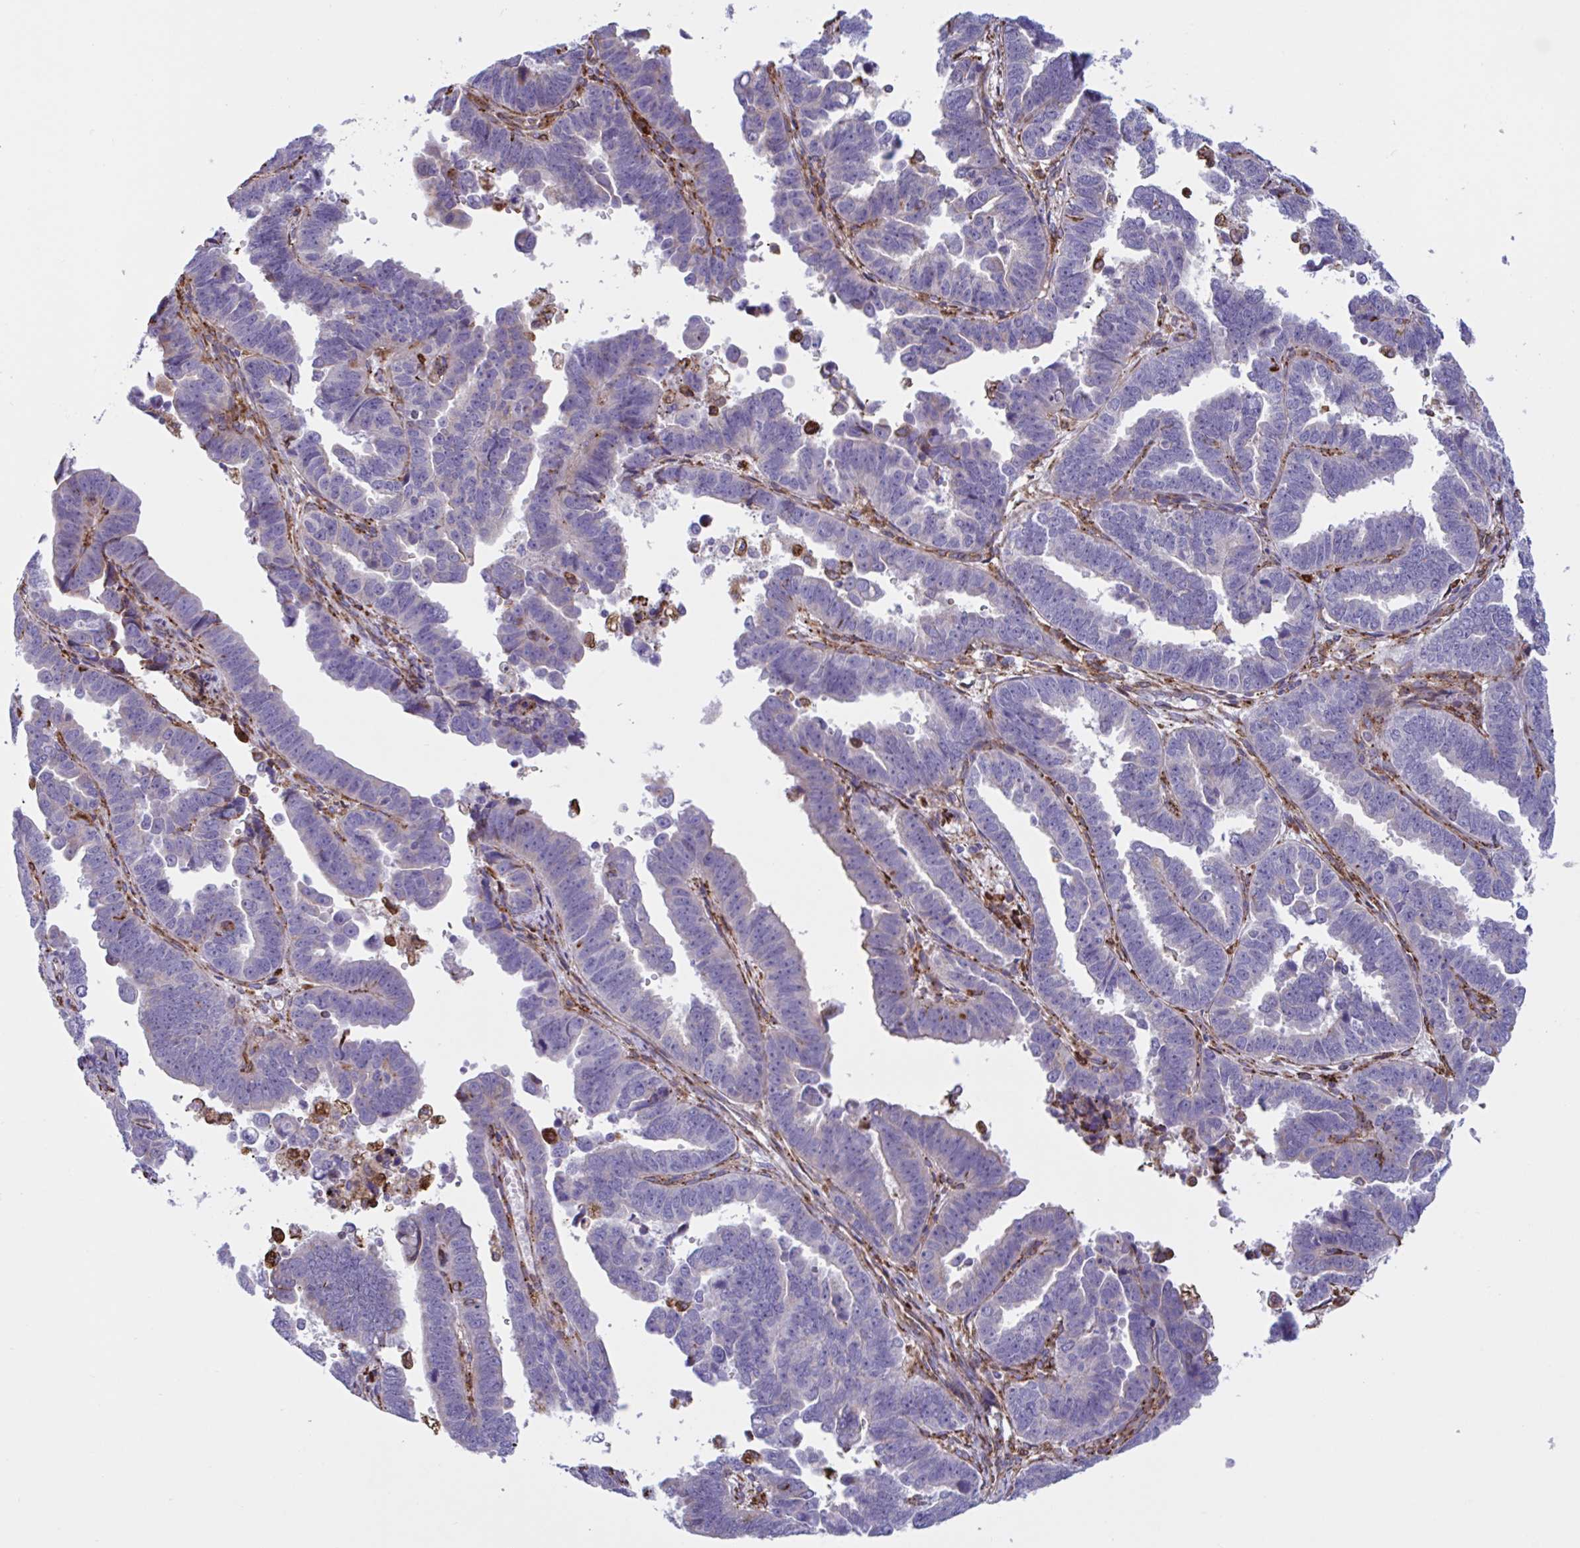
{"staining": {"intensity": "negative", "quantity": "none", "location": "none"}, "tissue": "endometrial cancer", "cell_type": "Tumor cells", "image_type": "cancer", "snomed": [{"axis": "morphology", "description": "Adenocarcinoma, NOS"}, {"axis": "topography", "description": "Endometrium"}], "caption": "The immunohistochemistry photomicrograph has no significant expression in tumor cells of endometrial cancer tissue.", "gene": "PEAK3", "patient": {"sex": "female", "age": 75}}